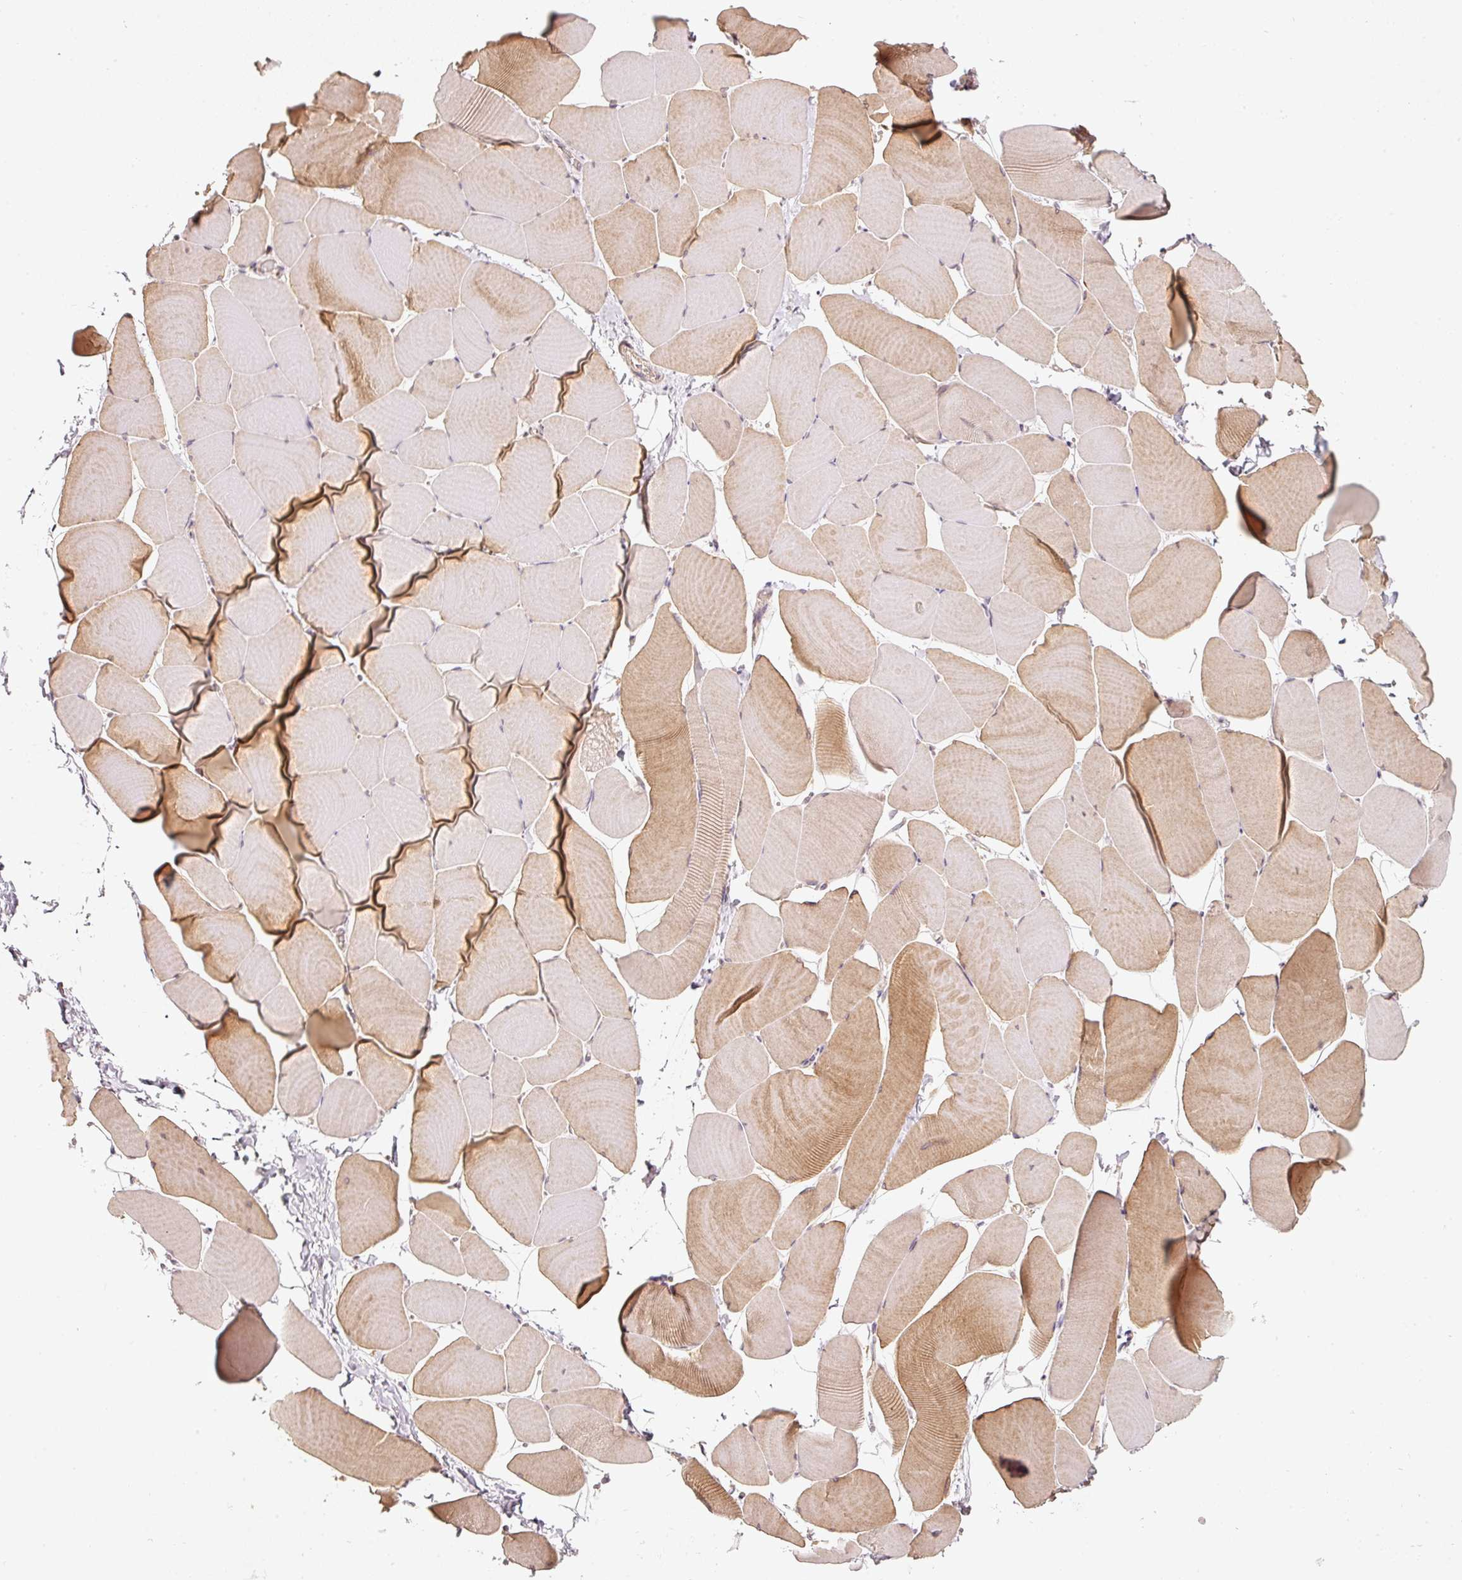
{"staining": {"intensity": "moderate", "quantity": "25%-75%", "location": "cytoplasmic/membranous"}, "tissue": "skeletal muscle", "cell_type": "Myocytes", "image_type": "normal", "snomed": [{"axis": "morphology", "description": "Normal tissue, NOS"}, {"axis": "topography", "description": "Skeletal muscle"}], "caption": "Immunohistochemical staining of unremarkable human skeletal muscle exhibits 25%-75% levels of moderate cytoplasmic/membranous protein positivity in about 25%-75% of myocytes. The staining was performed using DAB (3,3'-diaminobenzidine) to visualize the protein expression in brown, while the nuclei were stained in blue with hematoxylin (Magnification: 20x).", "gene": "RRAS2", "patient": {"sex": "male", "age": 25}}